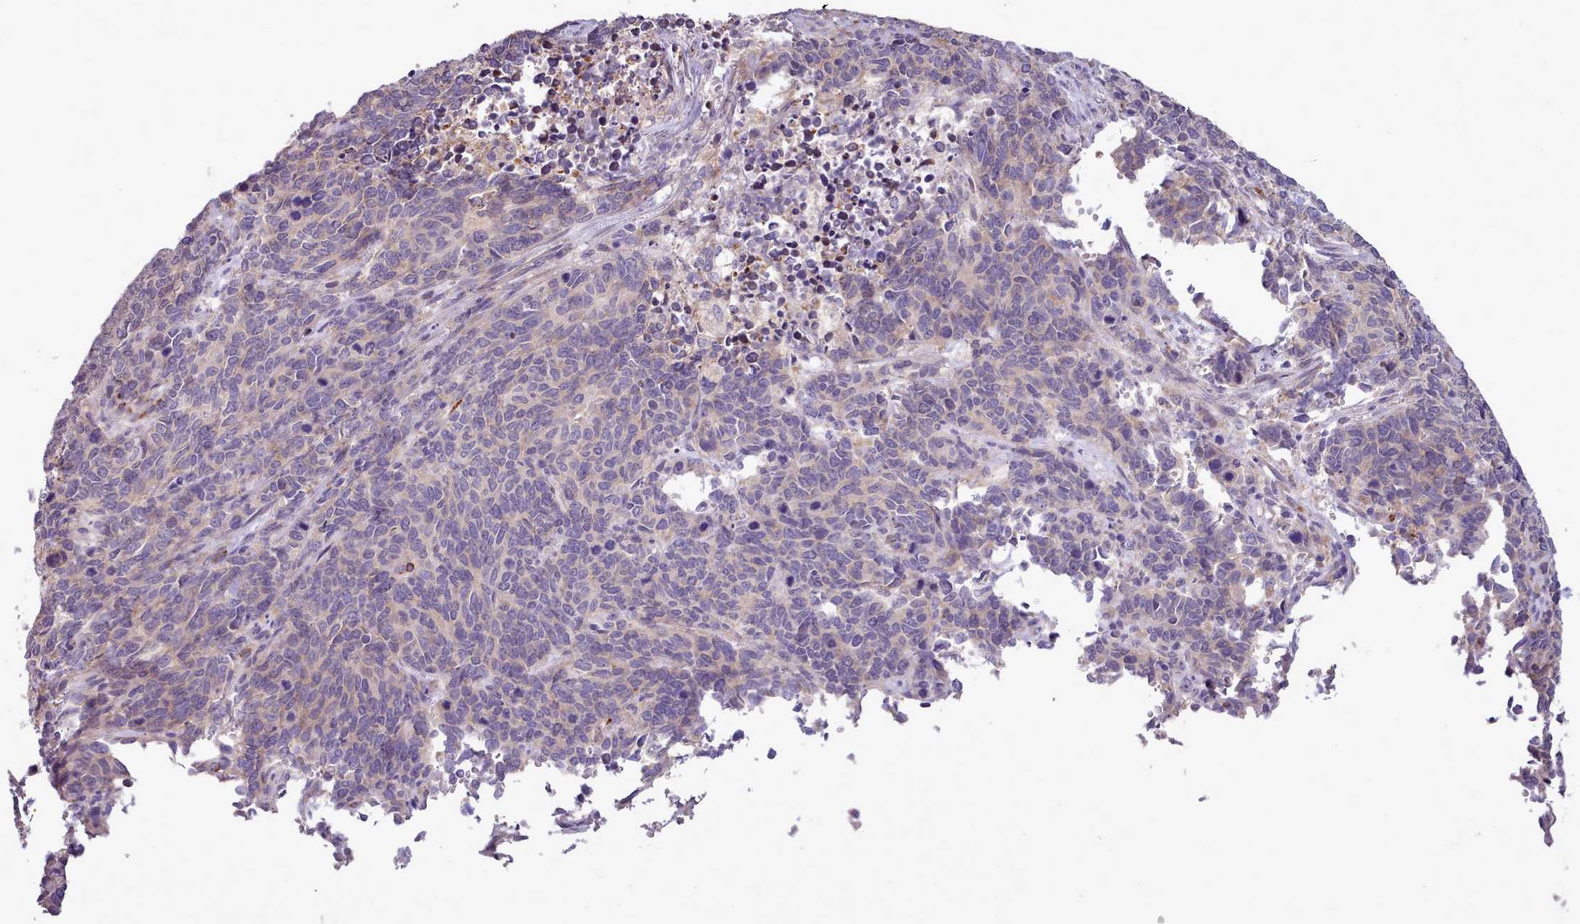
{"staining": {"intensity": "negative", "quantity": "none", "location": "none"}, "tissue": "cervical cancer", "cell_type": "Tumor cells", "image_type": "cancer", "snomed": [{"axis": "morphology", "description": "Squamous cell carcinoma, NOS"}, {"axis": "topography", "description": "Cervix"}], "caption": "There is no significant positivity in tumor cells of cervical cancer (squamous cell carcinoma). (DAB IHC visualized using brightfield microscopy, high magnification).", "gene": "SETX", "patient": {"sex": "female", "age": 60}}